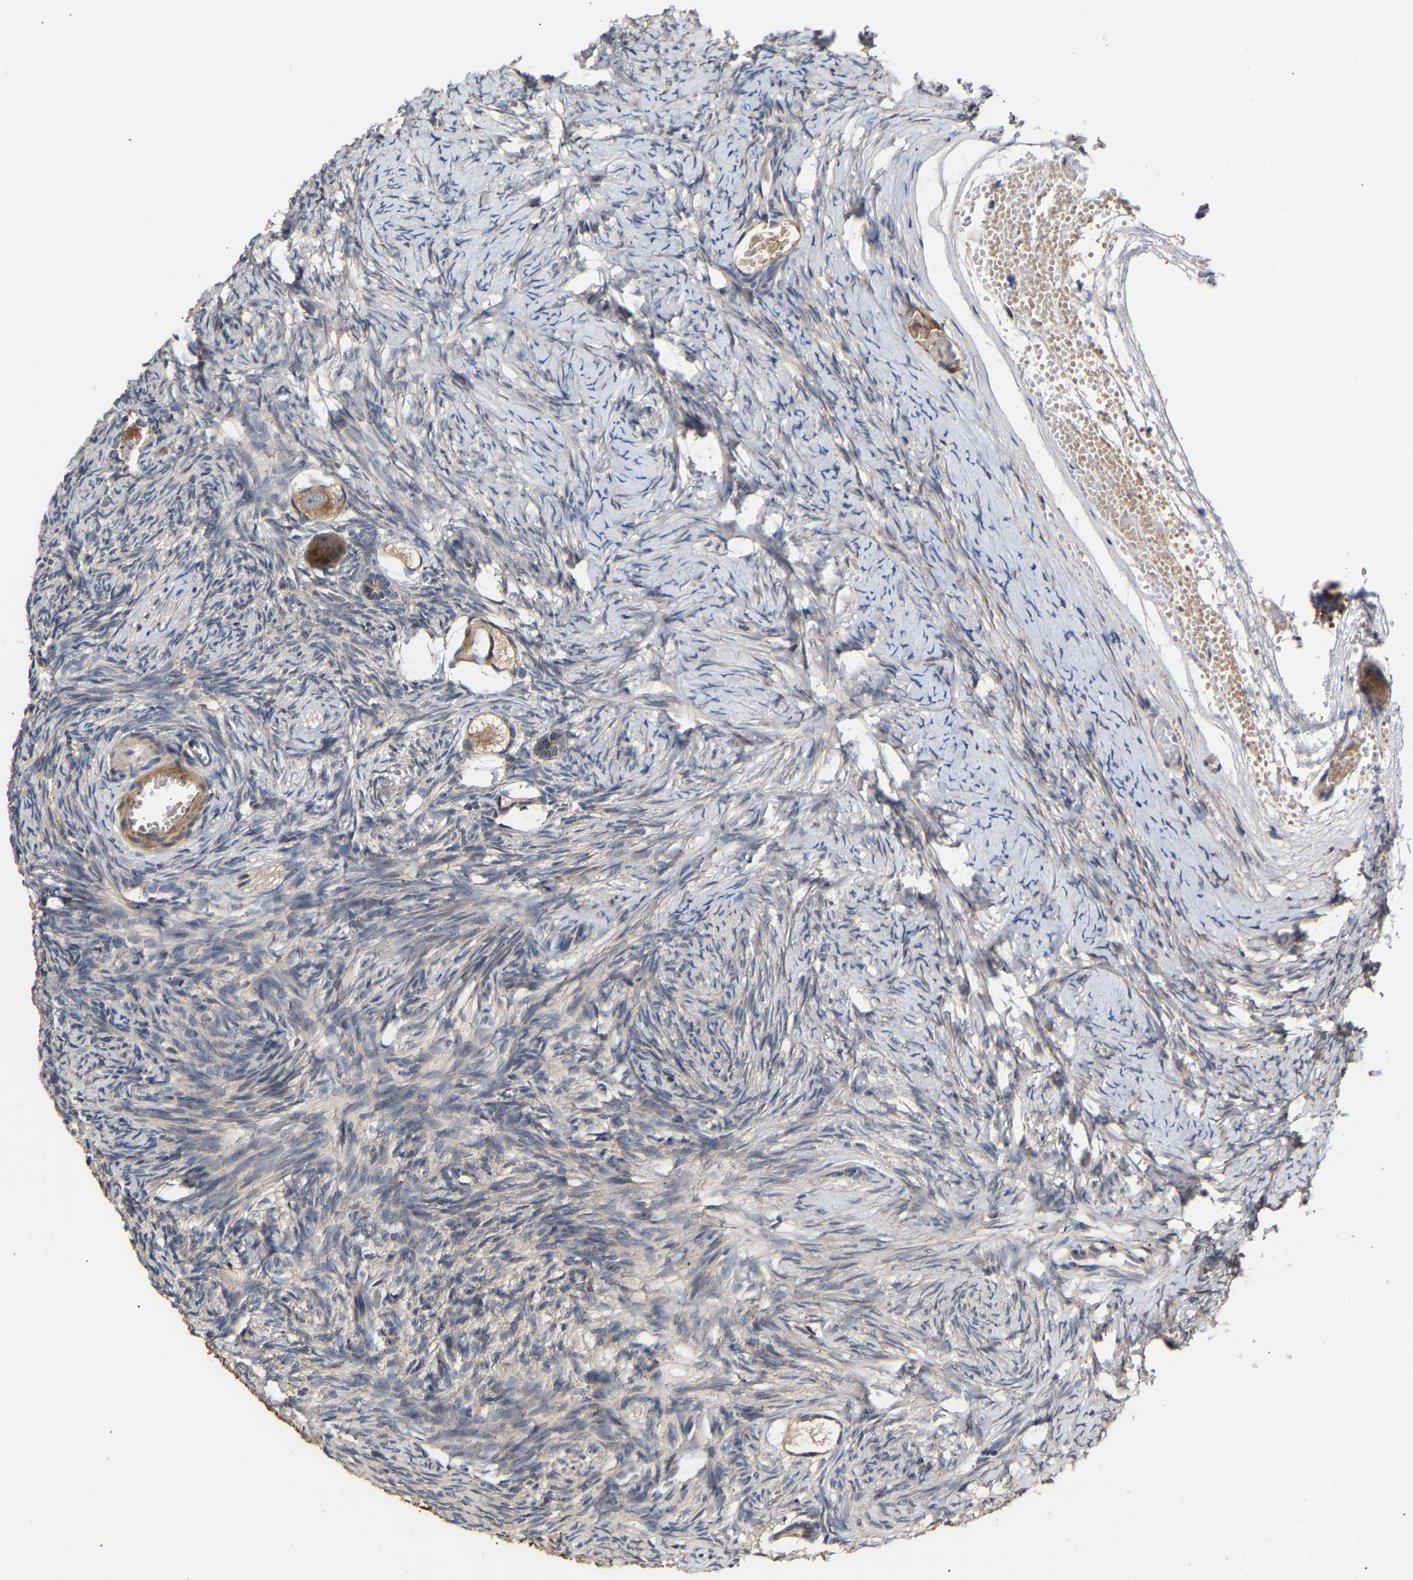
{"staining": {"intensity": "moderate", "quantity": ">75%", "location": "cytoplasmic/membranous"}, "tissue": "ovary", "cell_type": "Follicle cells", "image_type": "normal", "snomed": [{"axis": "morphology", "description": "Normal tissue, NOS"}, {"axis": "topography", "description": "Ovary"}], "caption": "Immunohistochemical staining of unremarkable human ovary displays >75% levels of moderate cytoplasmic/membranous protein staining in about >75% of follicle cells.", "gene": "KASH5", "patient": {"sex": "female", "age": 27}}